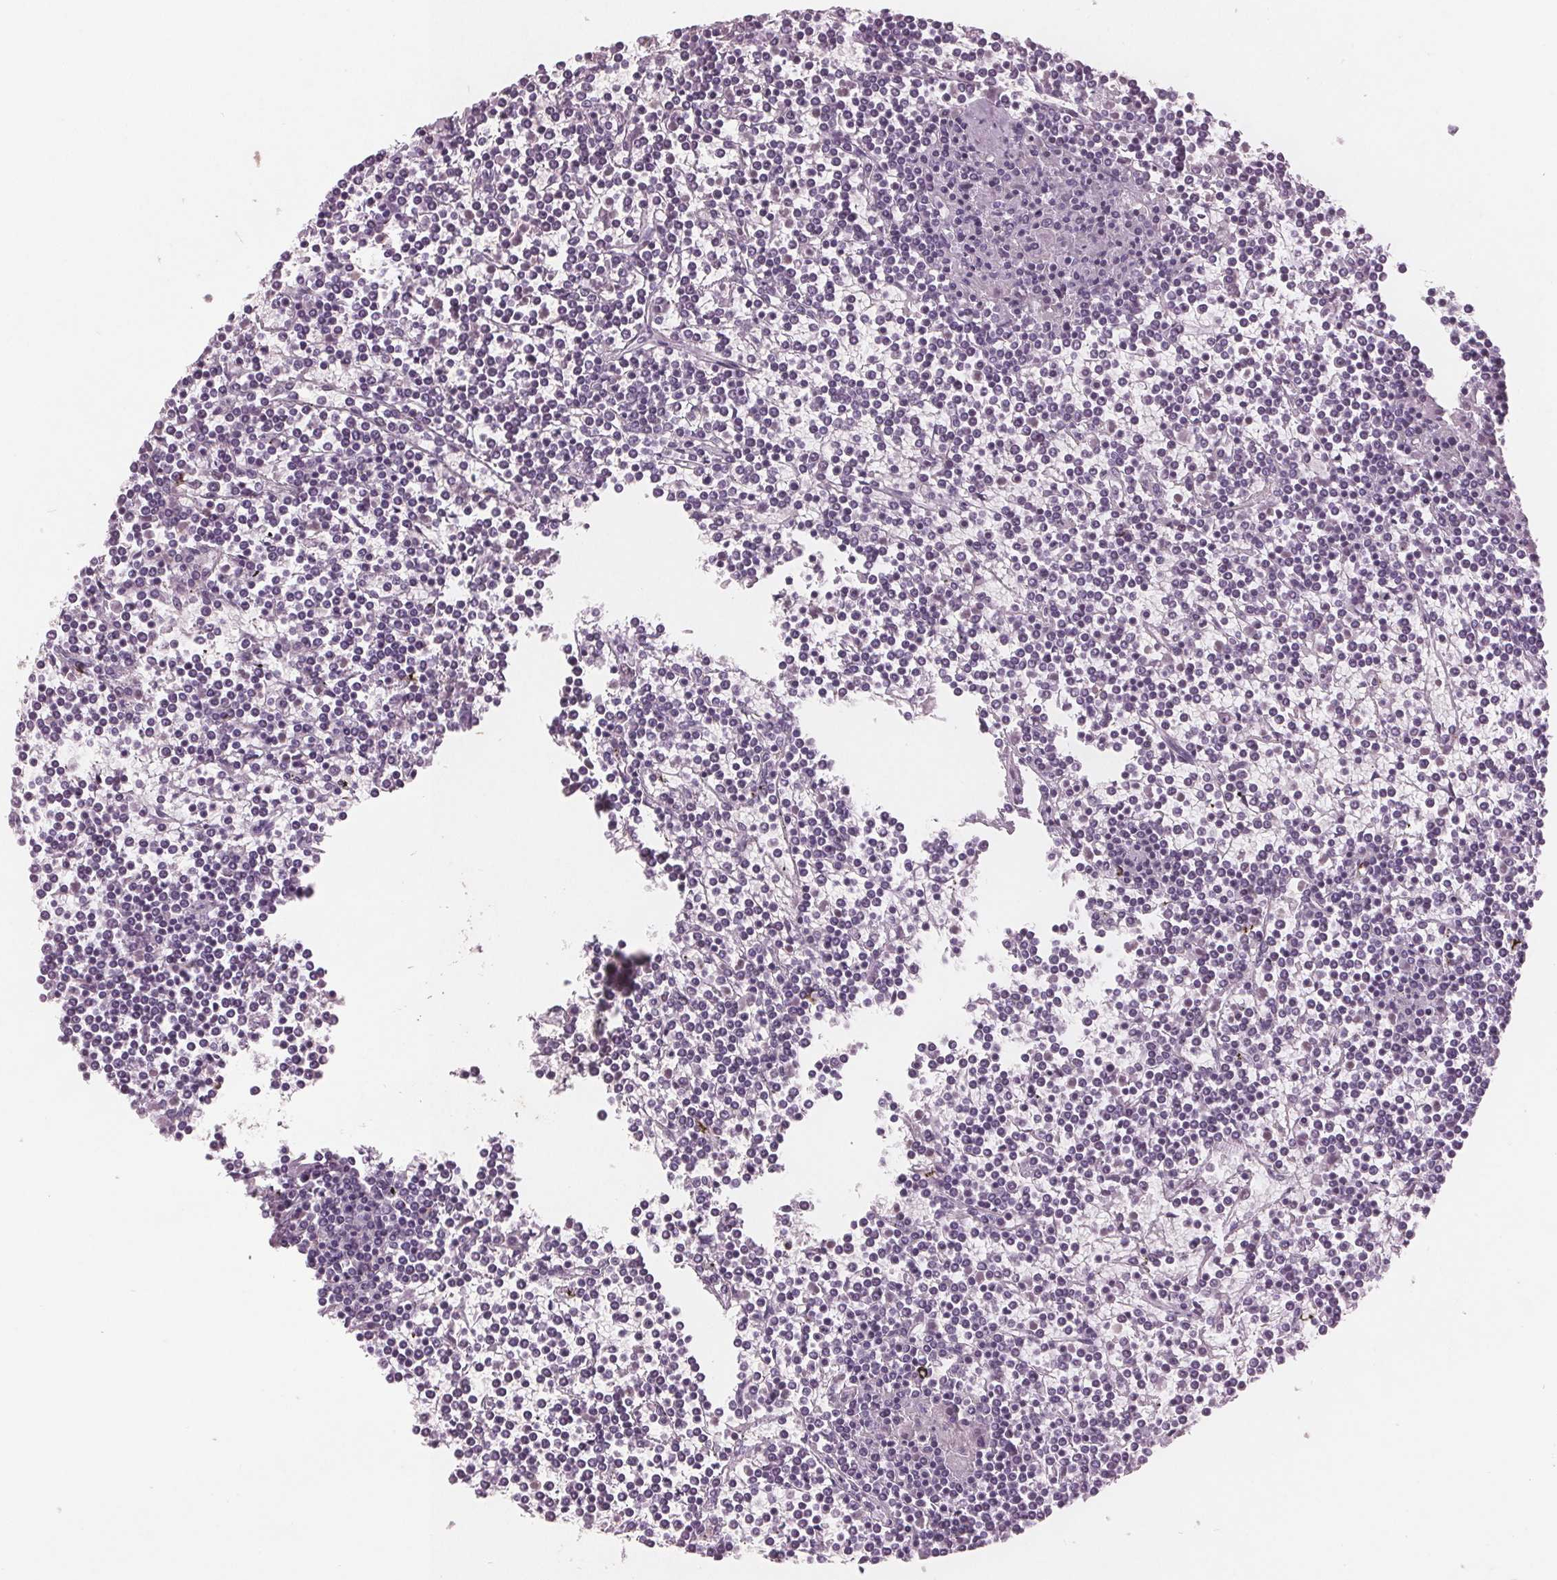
{"staining": {"intensity": "negative", "quantity": "none", "location": "none"}, "tissue": "lymphoma", "cell_type": "Tumor cells", "image_type": "cancer", "snomed": [{"axis": "morphology", "description": "Malignant lymphoma, non-Hodgkin's type, Low grade"}, {"axis": "topography", "description": "Spleen"}], "caption": "Immunohistochemistry (IHC) histopathology image of human malignant lymphoma, non-Hodgkin's type (low-grade) stained for a protein (brown), which shows no positivity in tumor cells.", "gene": "PTPN14", "patient": {"sex": "female", "age": 19}}